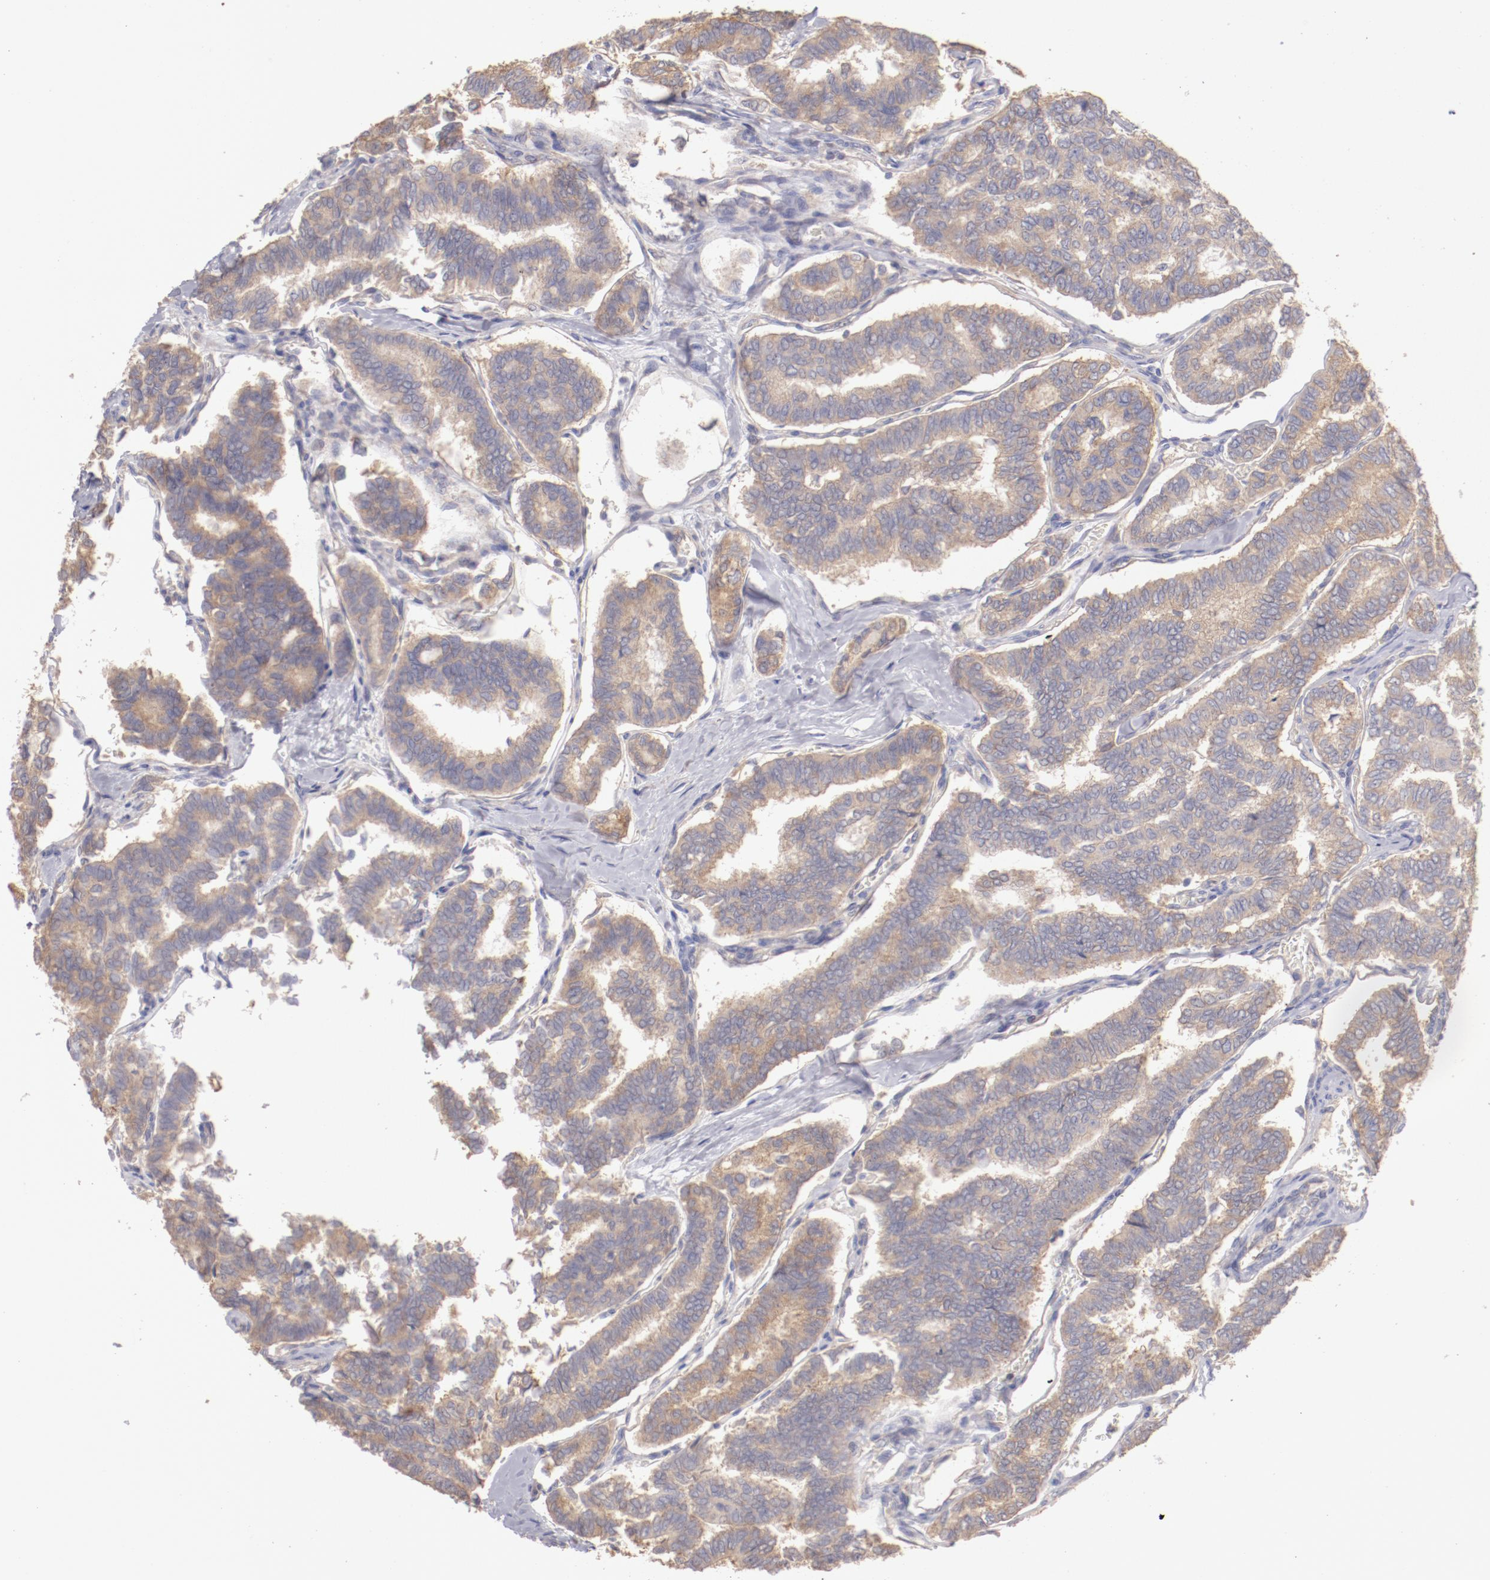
{"staining": {"intensity": "moderate", "quantity": ">75%", "location": "cytoplasmic/membranous"}, "tissue": "thyroid cancer", "cell_type": "Tumor cells", "image_type": "cancer", "snomed": [{"axis": "morphology", "description": "Papillary adenocarcinoma, NOS"}, {"axis": "topography", "description": "Thyroid gland"}], "caption": "Thyroid cancer stained for a protein displays moderate cytoplasmic/membranous positivity in tumor cells.", "gene": "ENTPD5", "patient": {"sex": "female", "age": 35}}